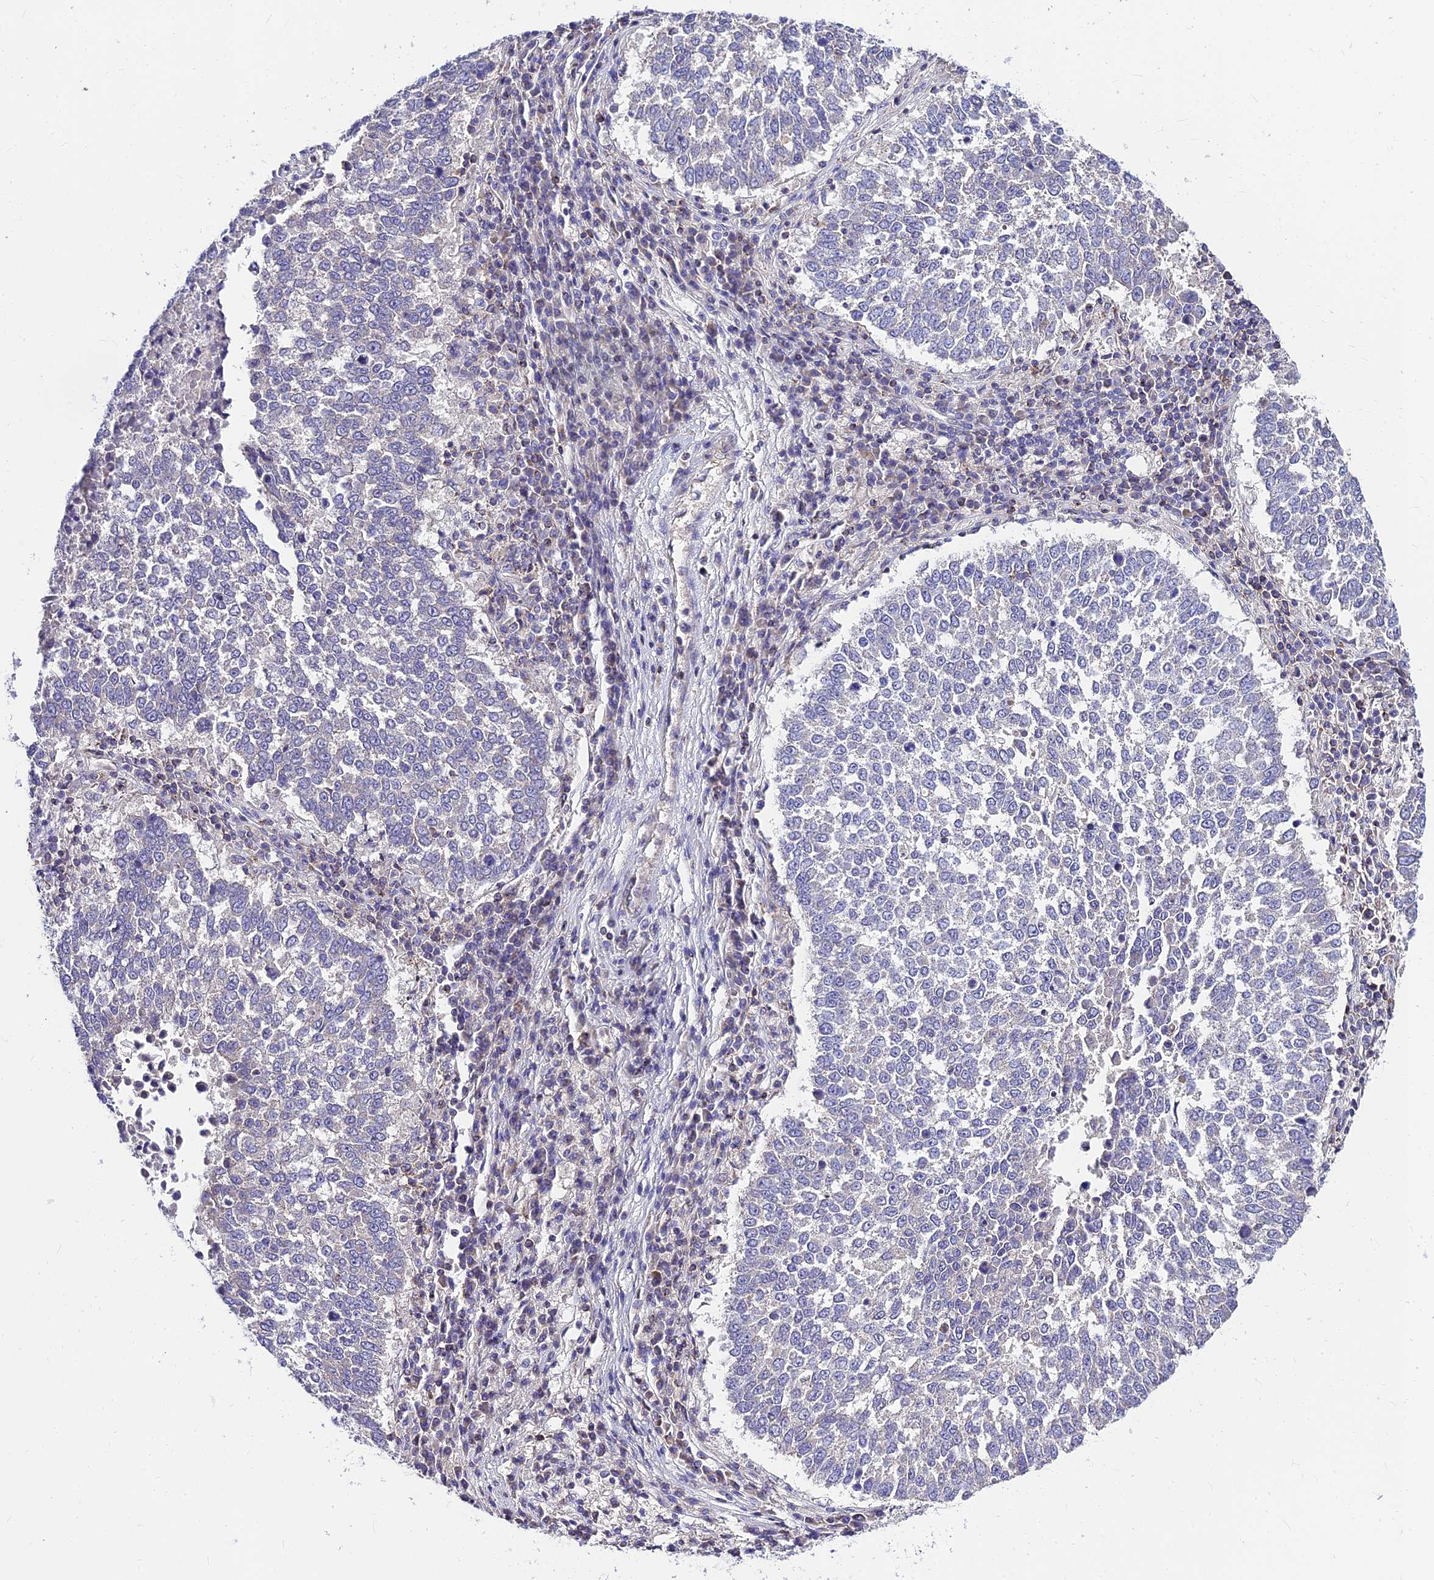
{"staining": {"intensity": "negative", "quantity": "none", "location": "none"}, "tissue": "lung cancer", "cell_type": "Tumor cells", "image_type": "cancer", "snomed": [{"axis": "morphology", "description": "Squamous cell carcinoma, NOS"}, {"axis": "topography", "description": "Lung"}], "caption": "Tumor cells show no significant staining in squamous cell carcinoma (lung). Brightfield microscopy of immunohistochemistry (IHC) stained with DAB (3,3'-diaminobenzidine) (brown) and hematoxylin (blue), captured at high magnification.", "gene": "C6orf132", "patient": {"sex": "male", "age": 73}}